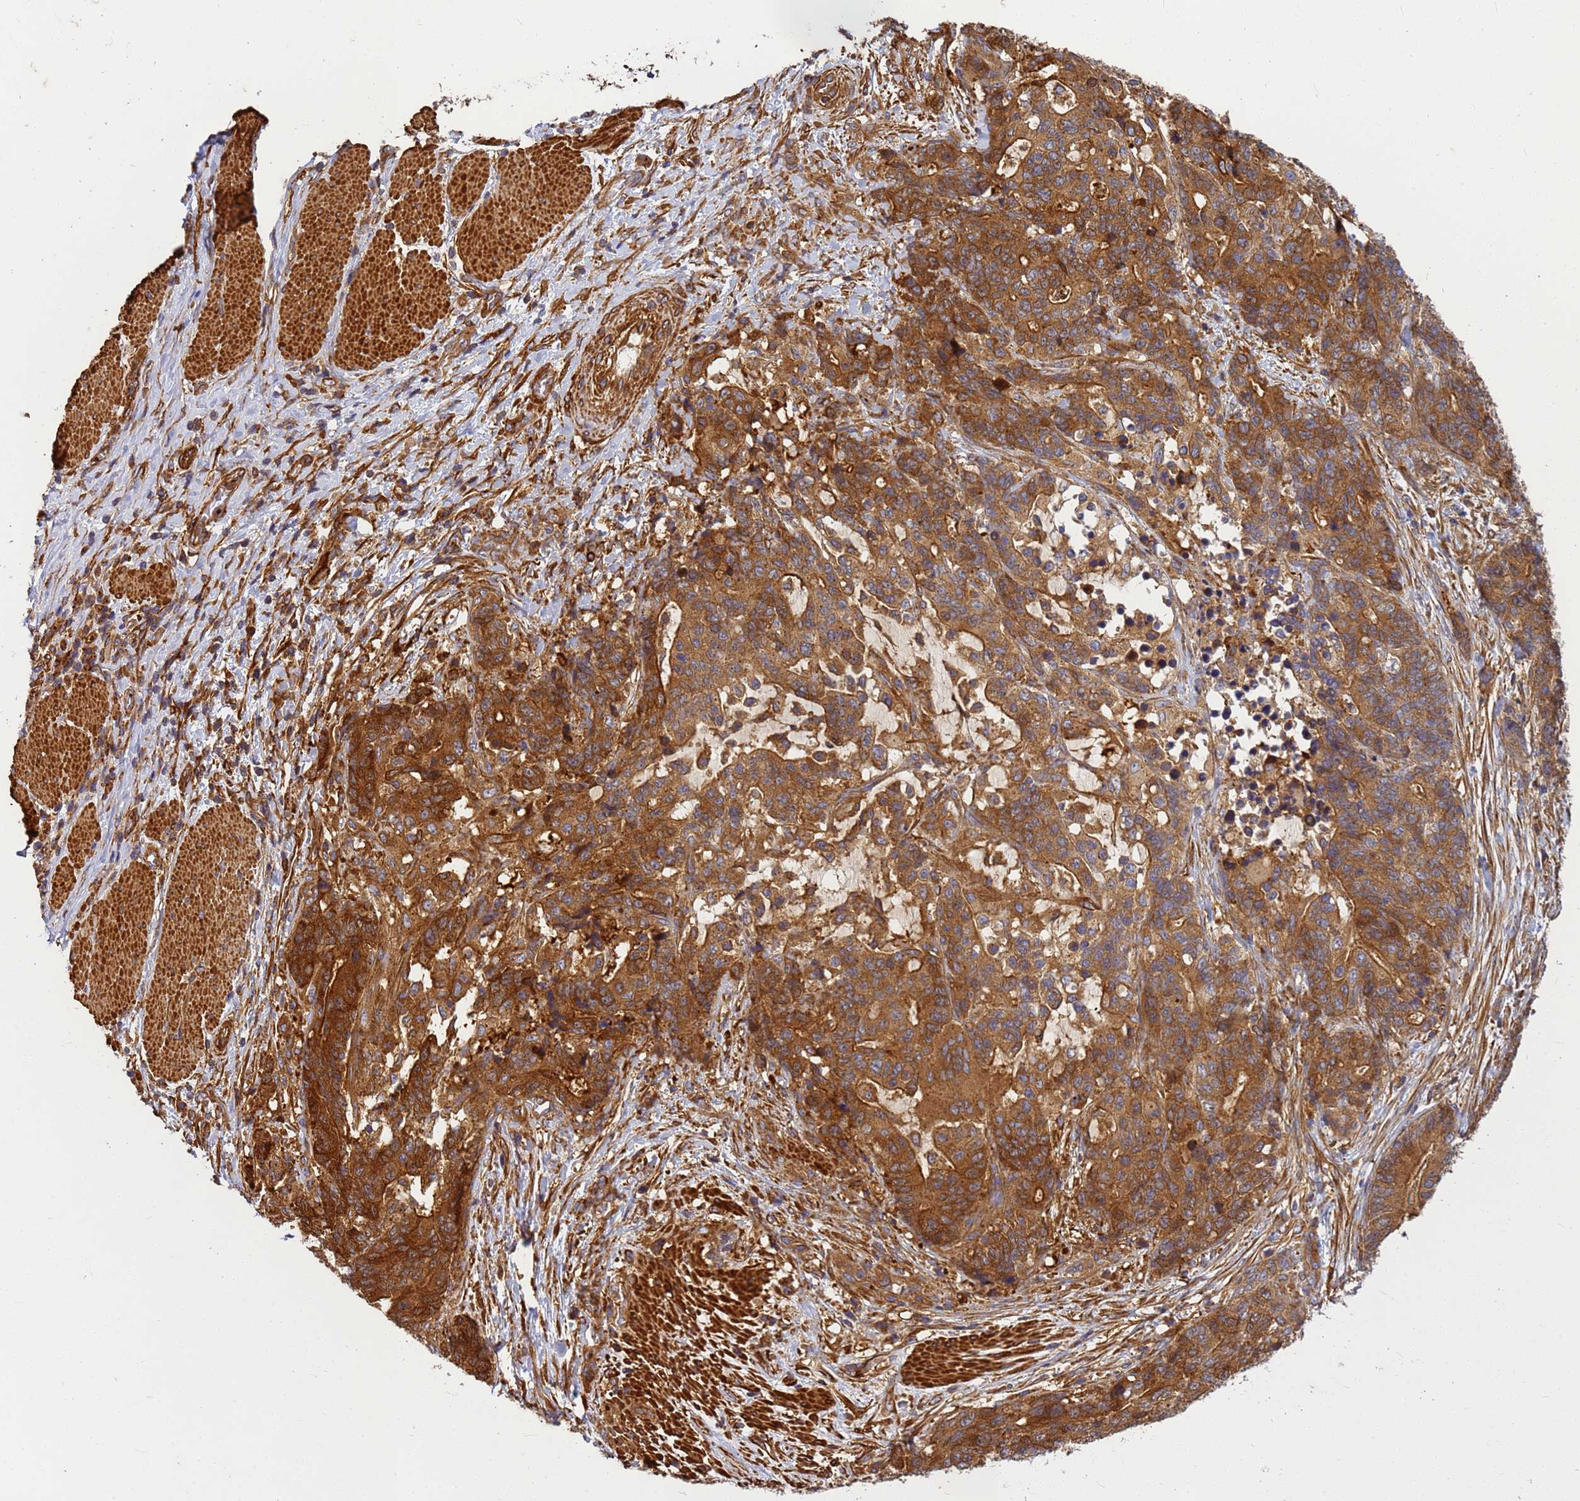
{"staining": {"intensity": "strong", "quantity": ">75%", "location": "cytoplasmic/membranous"}, "tissue": "stomach cancer", "cell_type": "Tumor cells", "image_type": "cancer", "snomed": [{"axis": "morphology", "description": "Normal tissue, NOS"}, {"axis": "morphology", "description": "Adenocarcinoma, NOS"}, {"axis": "topography", "description": "Stomach"}], "caption": "Strong cytoplasmic/membranous protein staining is identified in about >75% of tumor cells in adenocarcinoma (stomach).", "gene": "C2CD5", "patient": {"sex": "female", "age": 64}}